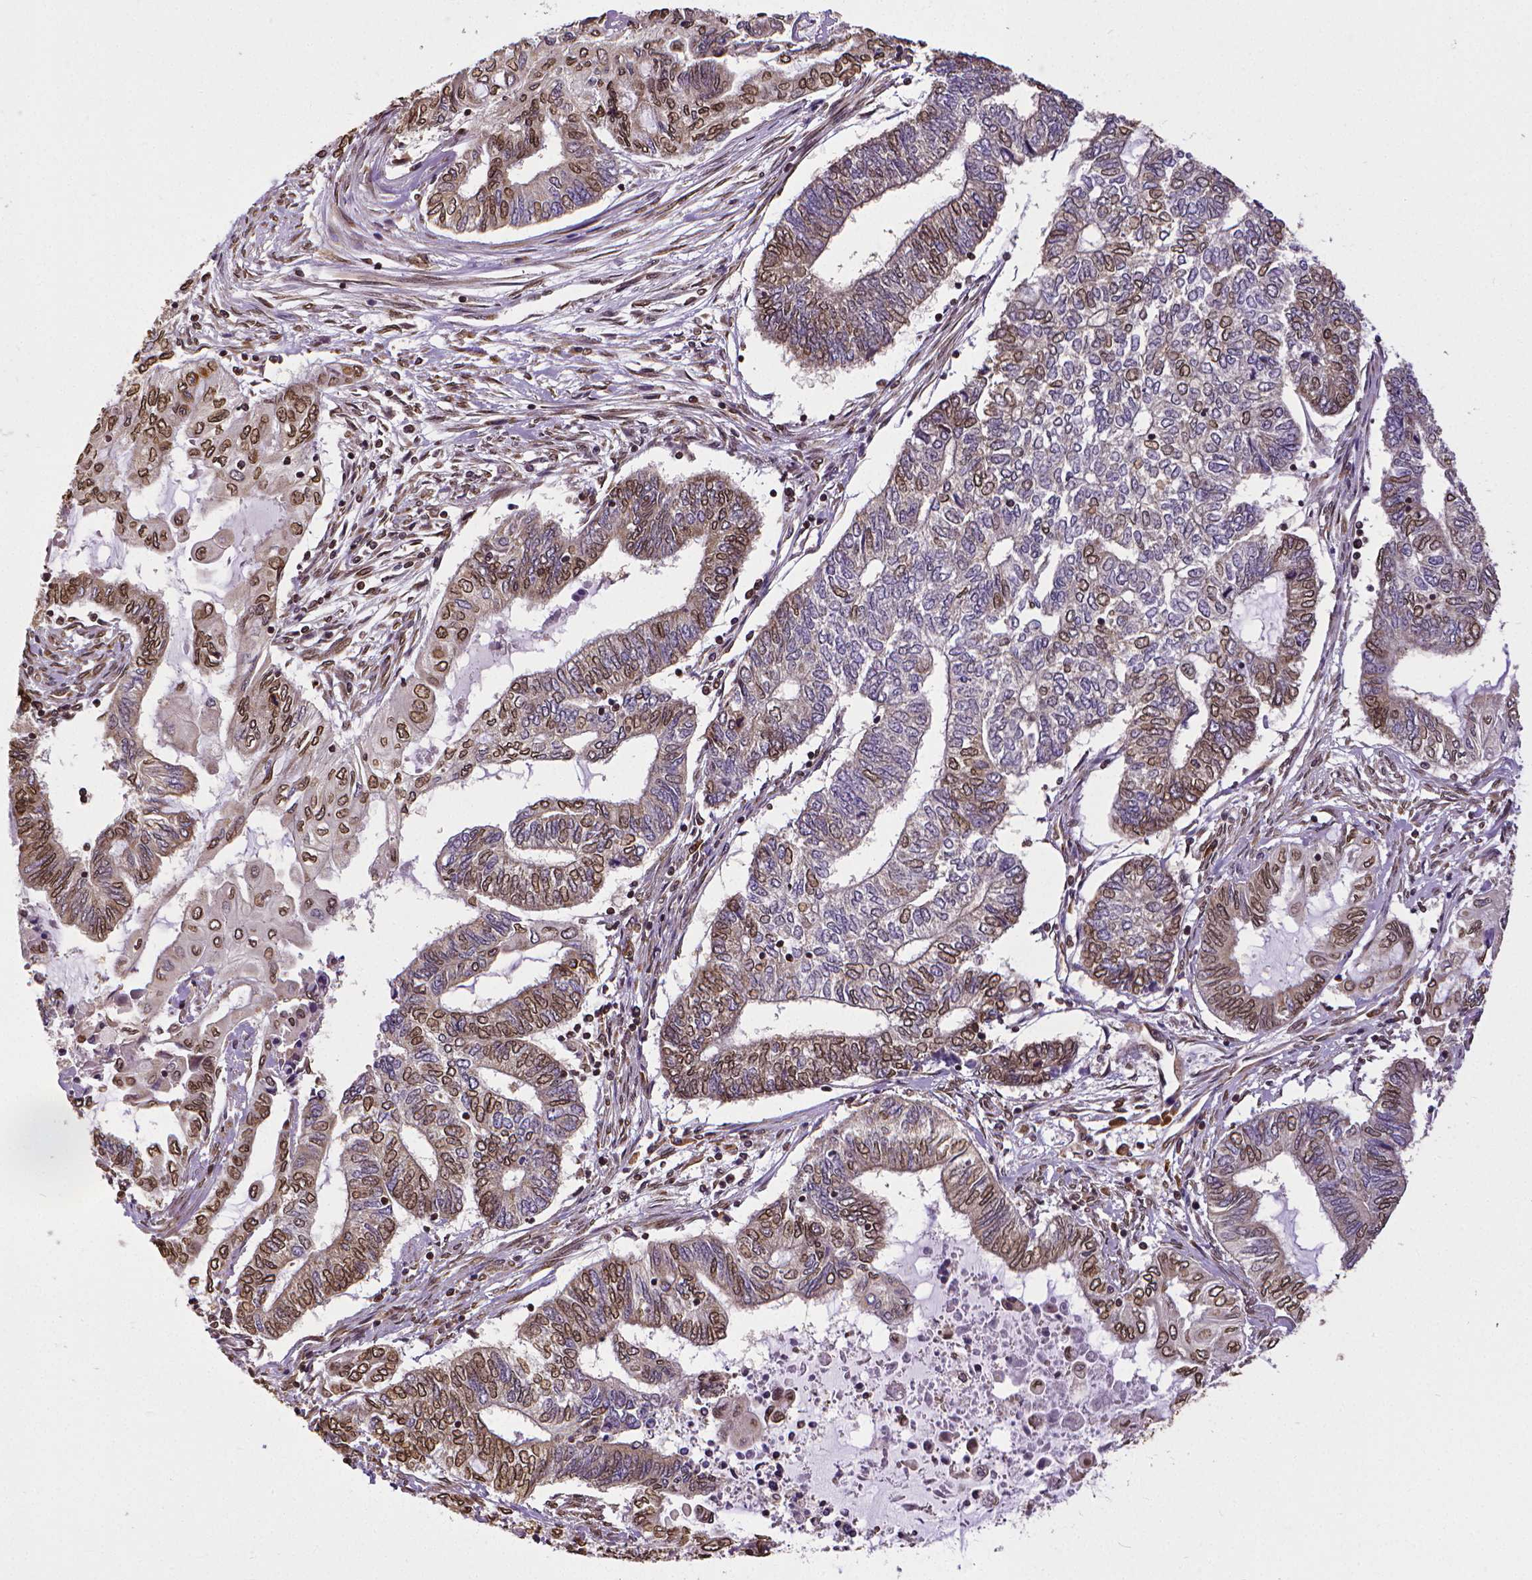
{"staining": {"intensity": "strong", "quantity": "25%-75%", "location": "cytoplasmic/membranous,nuclear"}, "tissue": "endometrial cancer", "cell_type": "Tumor cells", "image_type": "cancer", "snomed": [{"axis": "morphology", "description": "Adenocarcinoma, NOS"}, {"axis": "topography", "description": "Uterus"}, {"axis": "topography", "description": "Endometrium"}], "caption": "The image displays staining of endometrial adenocarcinoma, revealing strong cytoplasmic/membranous and nuclear protein positivity (brown color) within tumor cells. The protein of interest is shown in brown color, while the nuclei are stained blue.", "gene": "MTDH", "patient": {"sex": "female", "age": 70}}